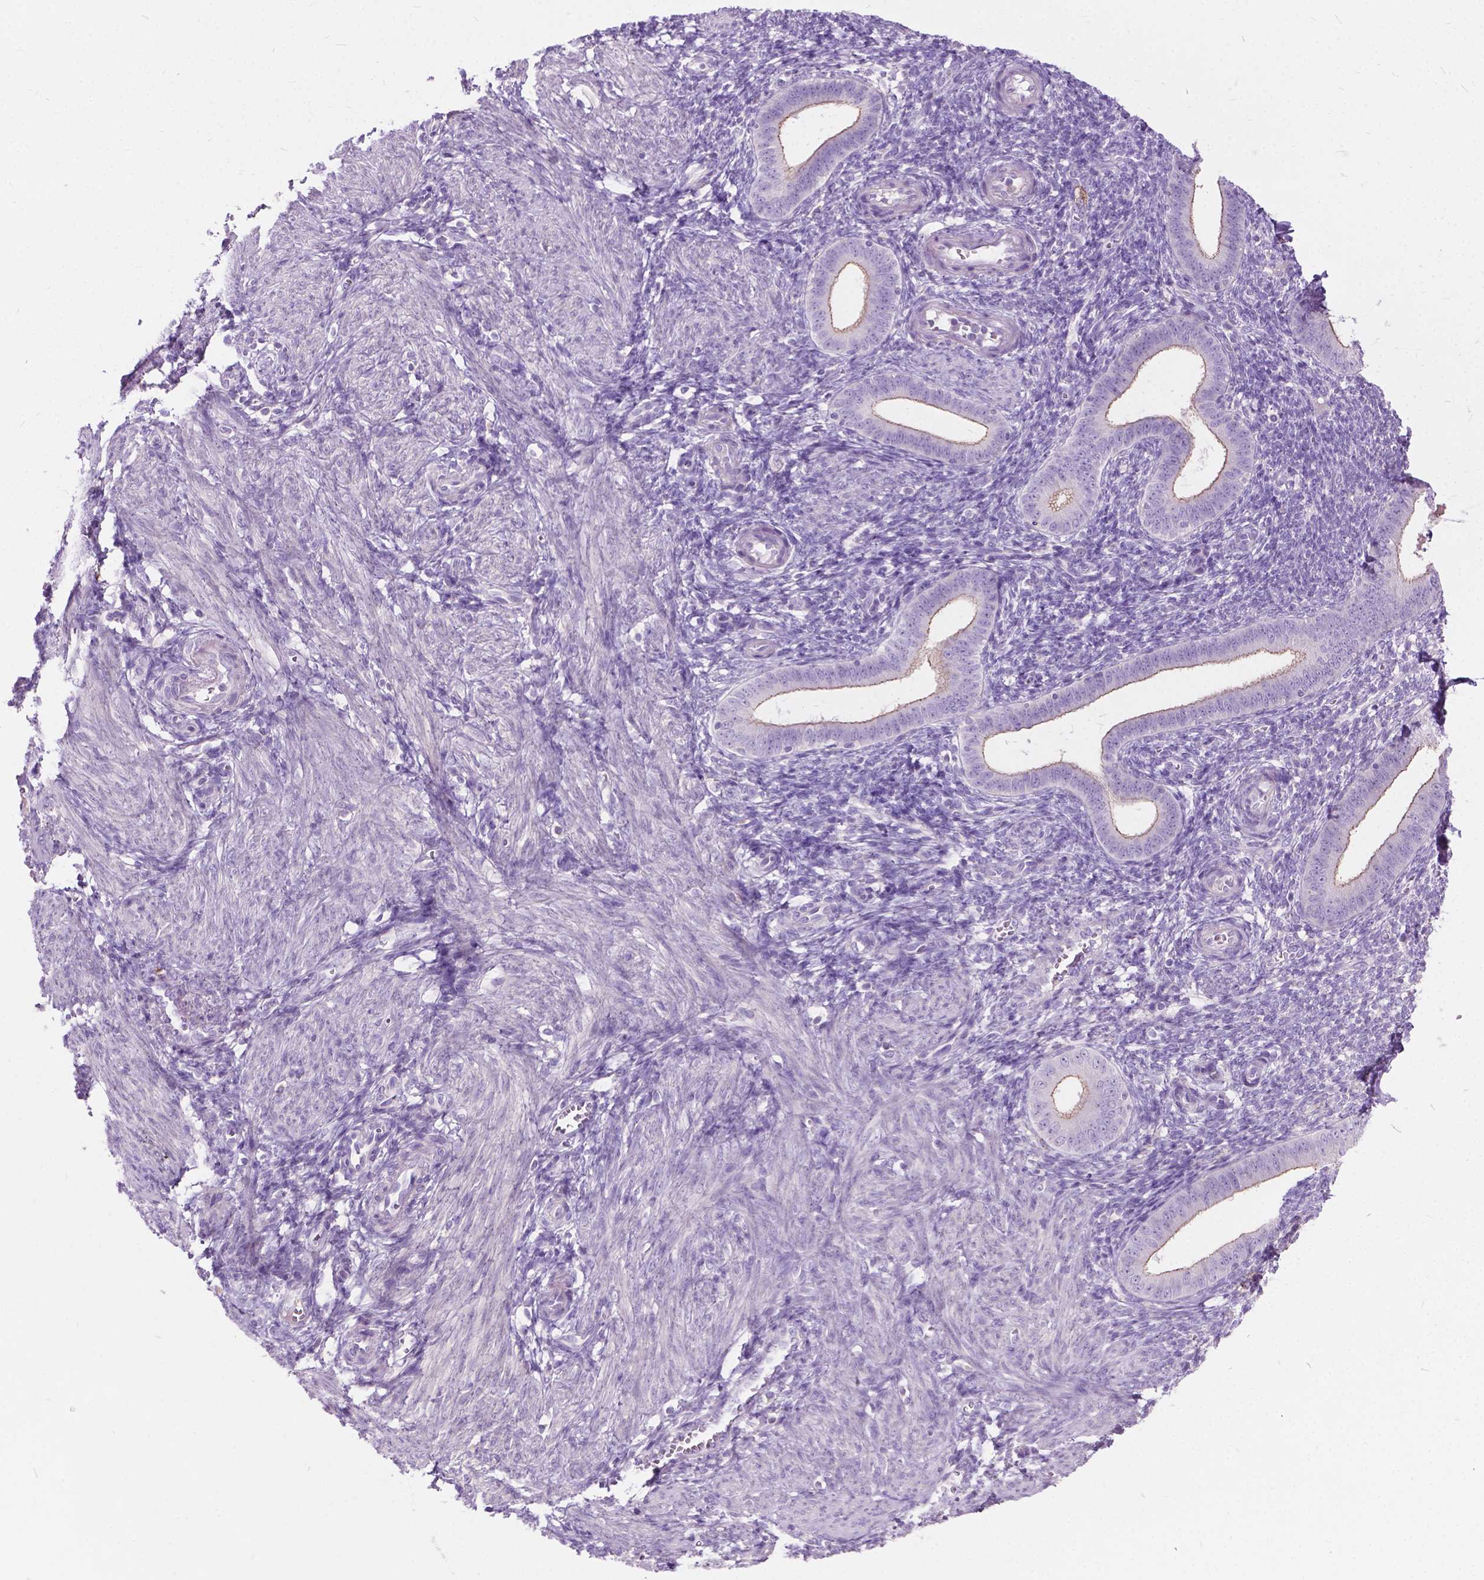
{"staining": {"intensity": "negative", "quantity": "none", "location": "none"}, "tissue": "endometrium", "cell_type": "Cells in endometrial stroma", "image_type": "normal", "snomed": [{"axis": "morphology", "description": "Normal tissue, NOS"}, {"axis": "topography", "description": "Endometrium"}], "caption": "IHC photomicrograph of unremarkable endometrium: endometrium stained with DAB (3,3'-diaminobenzidine) reveals no significant protein expression in cells in endometrial stroma.", "gene": "PRR35", "patient": {"sex": "female", "age": 25}}